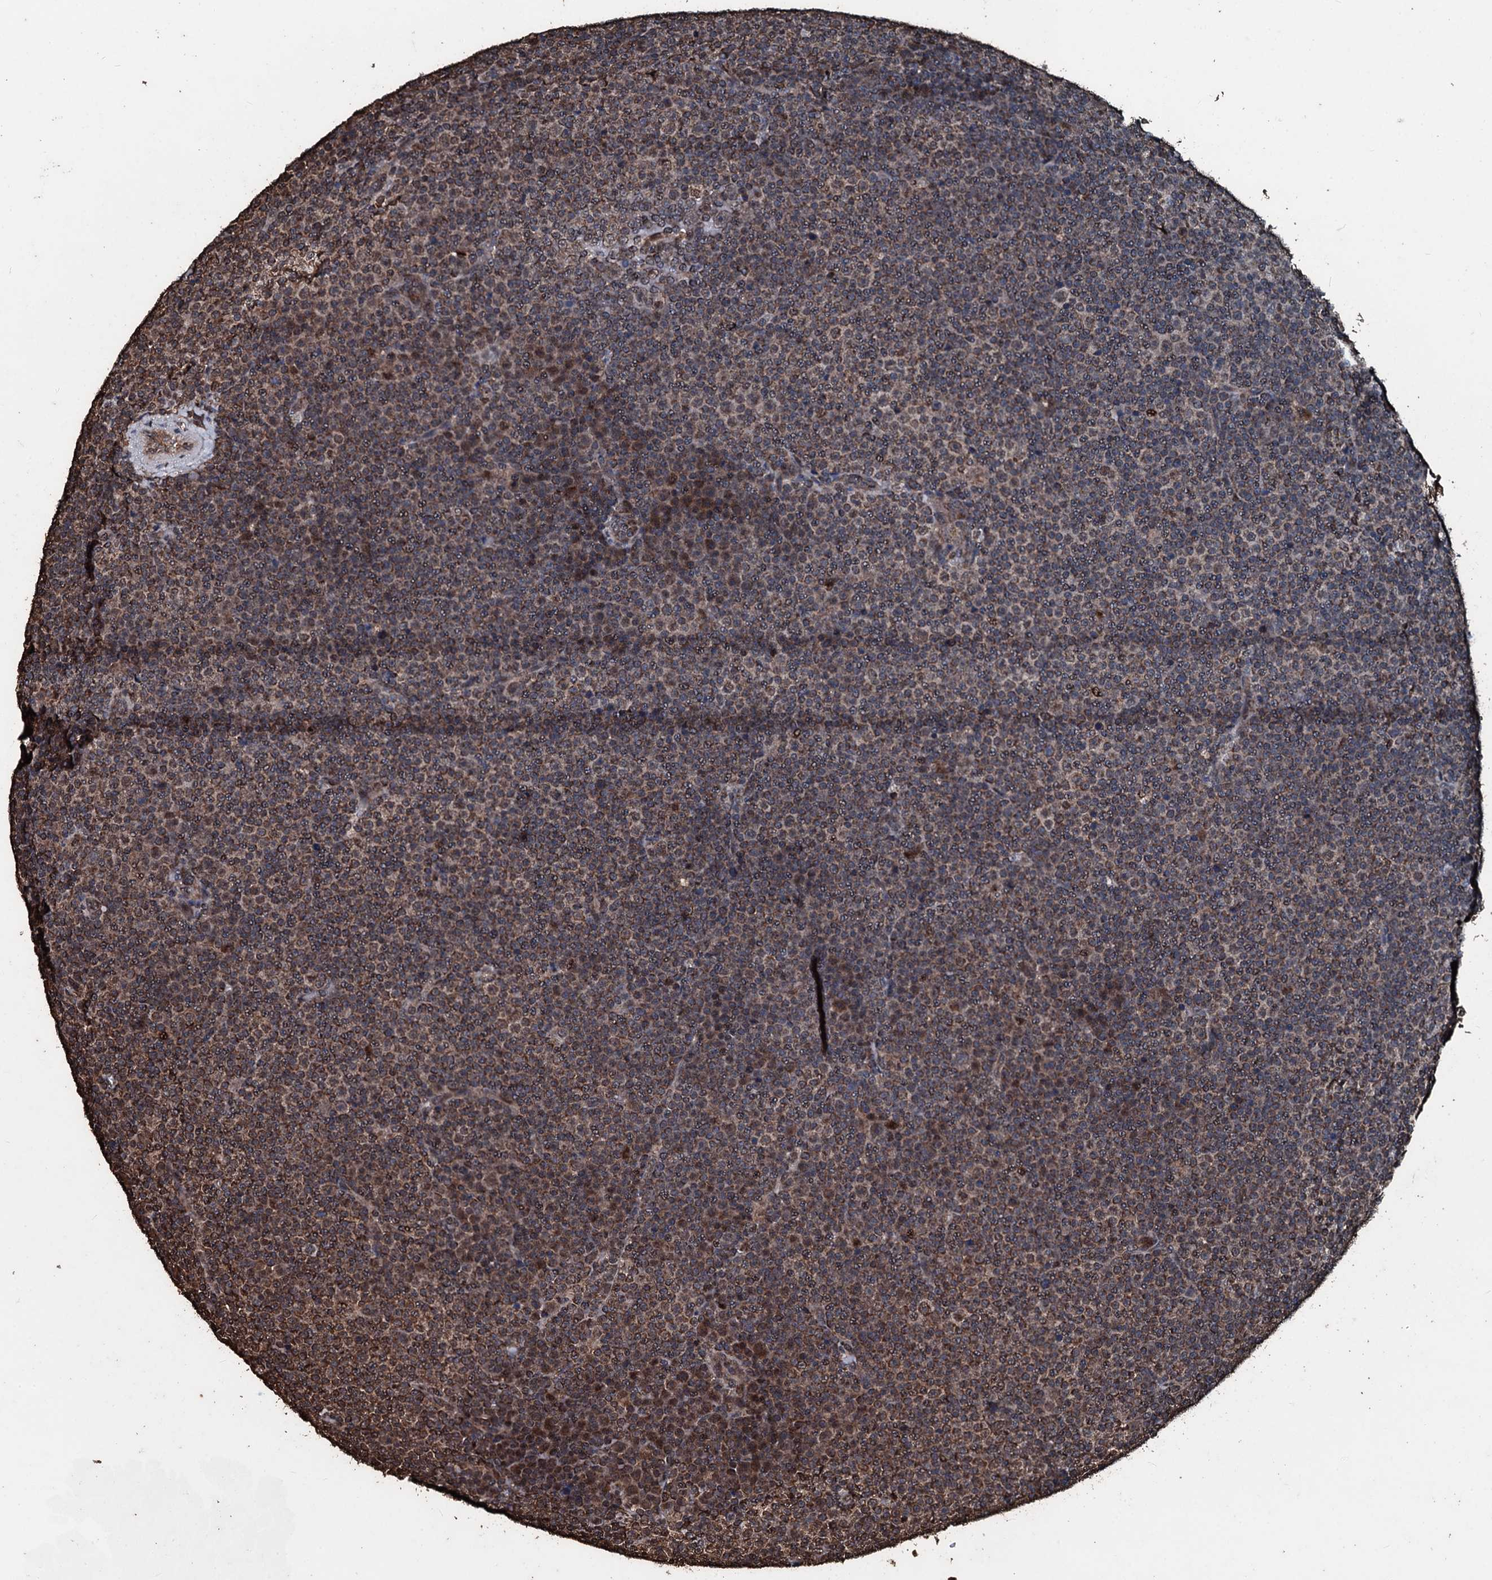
{"staining": {"intensity": "moderate", "quantity": "25%-75%", "location": "cytoplasmic/membranous"}, "tissue": "lymphoma", "cell_type": "Tumor cells", "image_type": "cancer", "snomed": [{"axis": "morphology", "description": "Malignant lymphoma, non-Hodgkin's type, Low grade"}, {"axis": "topography", "description": "Lymph node"}], "caption": "The photomicrograph displays staining of low-grade malignant lymphoma, non-Hodgkin's type, revealing moderate cytoplasmic/membranous protein staining (brown color) within tumor cells. (IHC, brightfield microscopy, high magnification).", "gene": "FAAP24", "patient": {"sex": "female", "age": 67}}